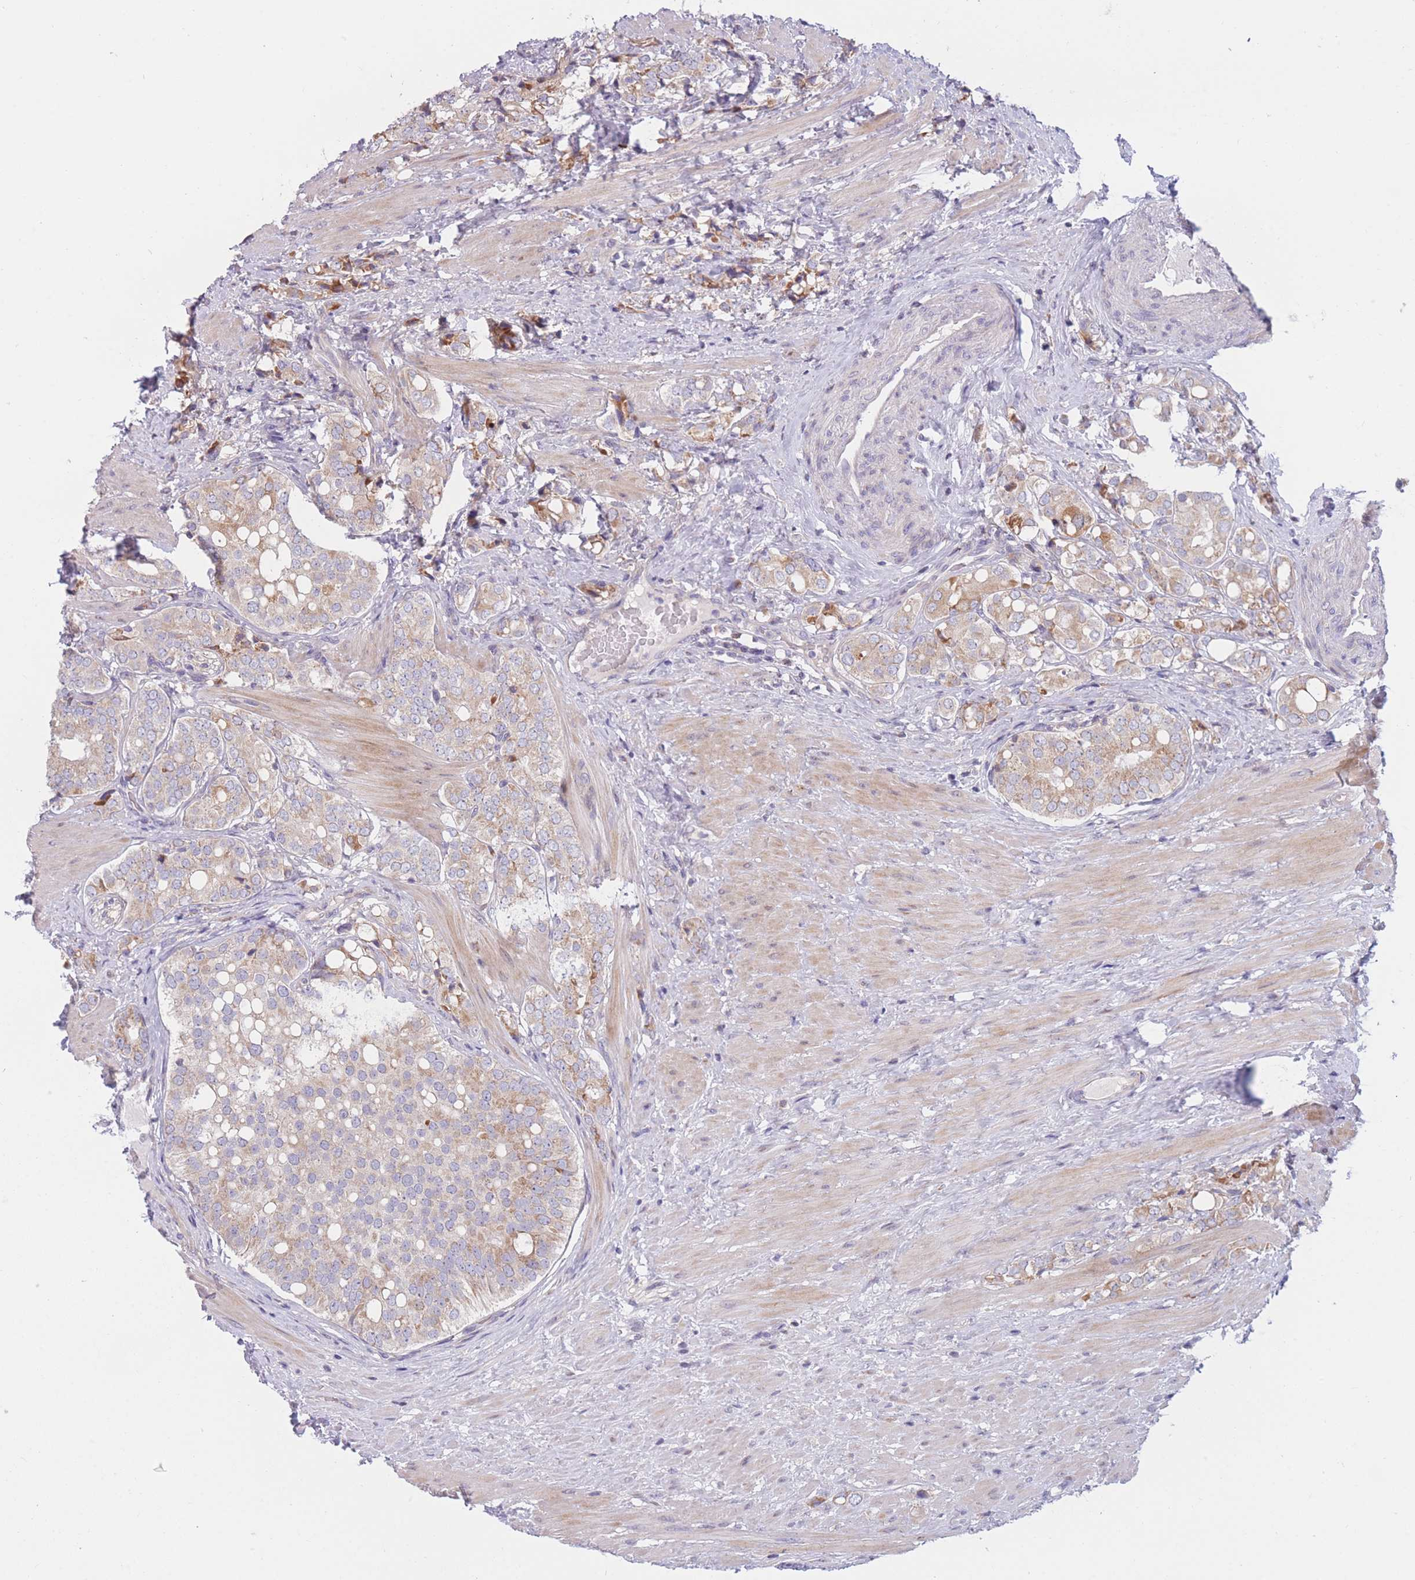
{"staining": {"intensity": "moderate", "quantity": "25%-75%", "location": "cytoplasmic/membranous"}, "tissue": "prostate cancer", "cell_type": "Tumor cells", "image_type": "cancer", "snomed": [{"axis": "morphology", "description": "Adenocarcinoma, High grade"}, {"axis": "topography", "description": "Prostate"}], "caption": "Adenocarcinoma (high-grade) (prostate) was stained to show a protein in brown. There is medium levels of moderate cytoplasmic/membranous staining in approximately 25%-75% of tumor cells.", "gene": "PDE4A", "patient": {"sex": "male", "age": 71}}